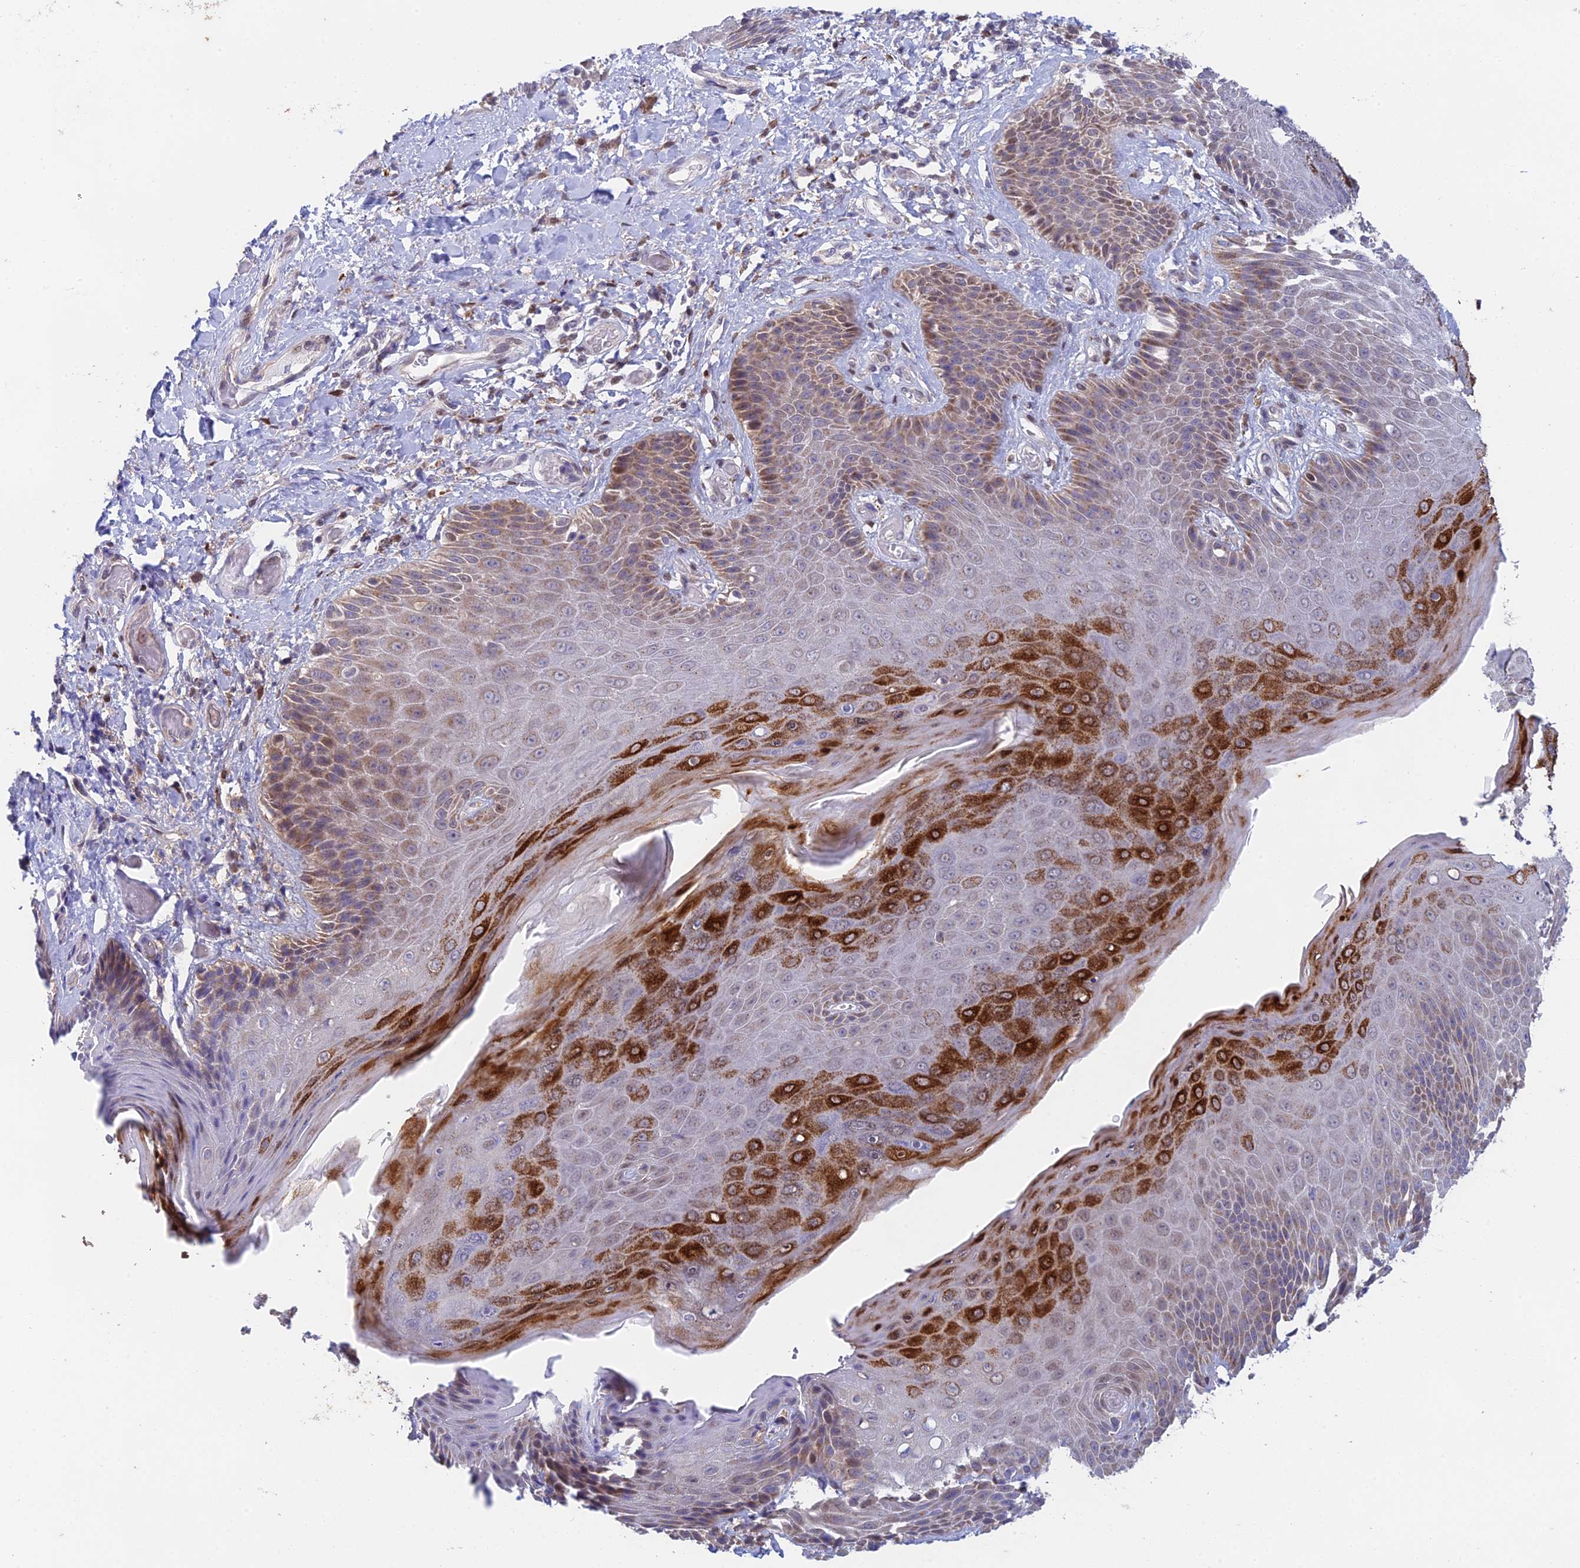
{"staining": {"intensity": "strong", "quantity": "<25%", "location": "cytoplasmic/membranous,nuclear"}, "tissue": "skin", "cell_type": "Epidermal cells", "image_type": "normal", "snomed": [{"axis": "morphology", "description": "Normal tissue, NOS"}, {"axis": "topography", "description": "Anal"}], "caption": "This is a histology image of immunohistochemistry (IHC) staining of benign skin, which shows strong positivity in the cytoplasmic/membranous,nuclear of epidermal cells.", "gene": "MRPL17", "patient": {"sex": "female", "age": 89}}